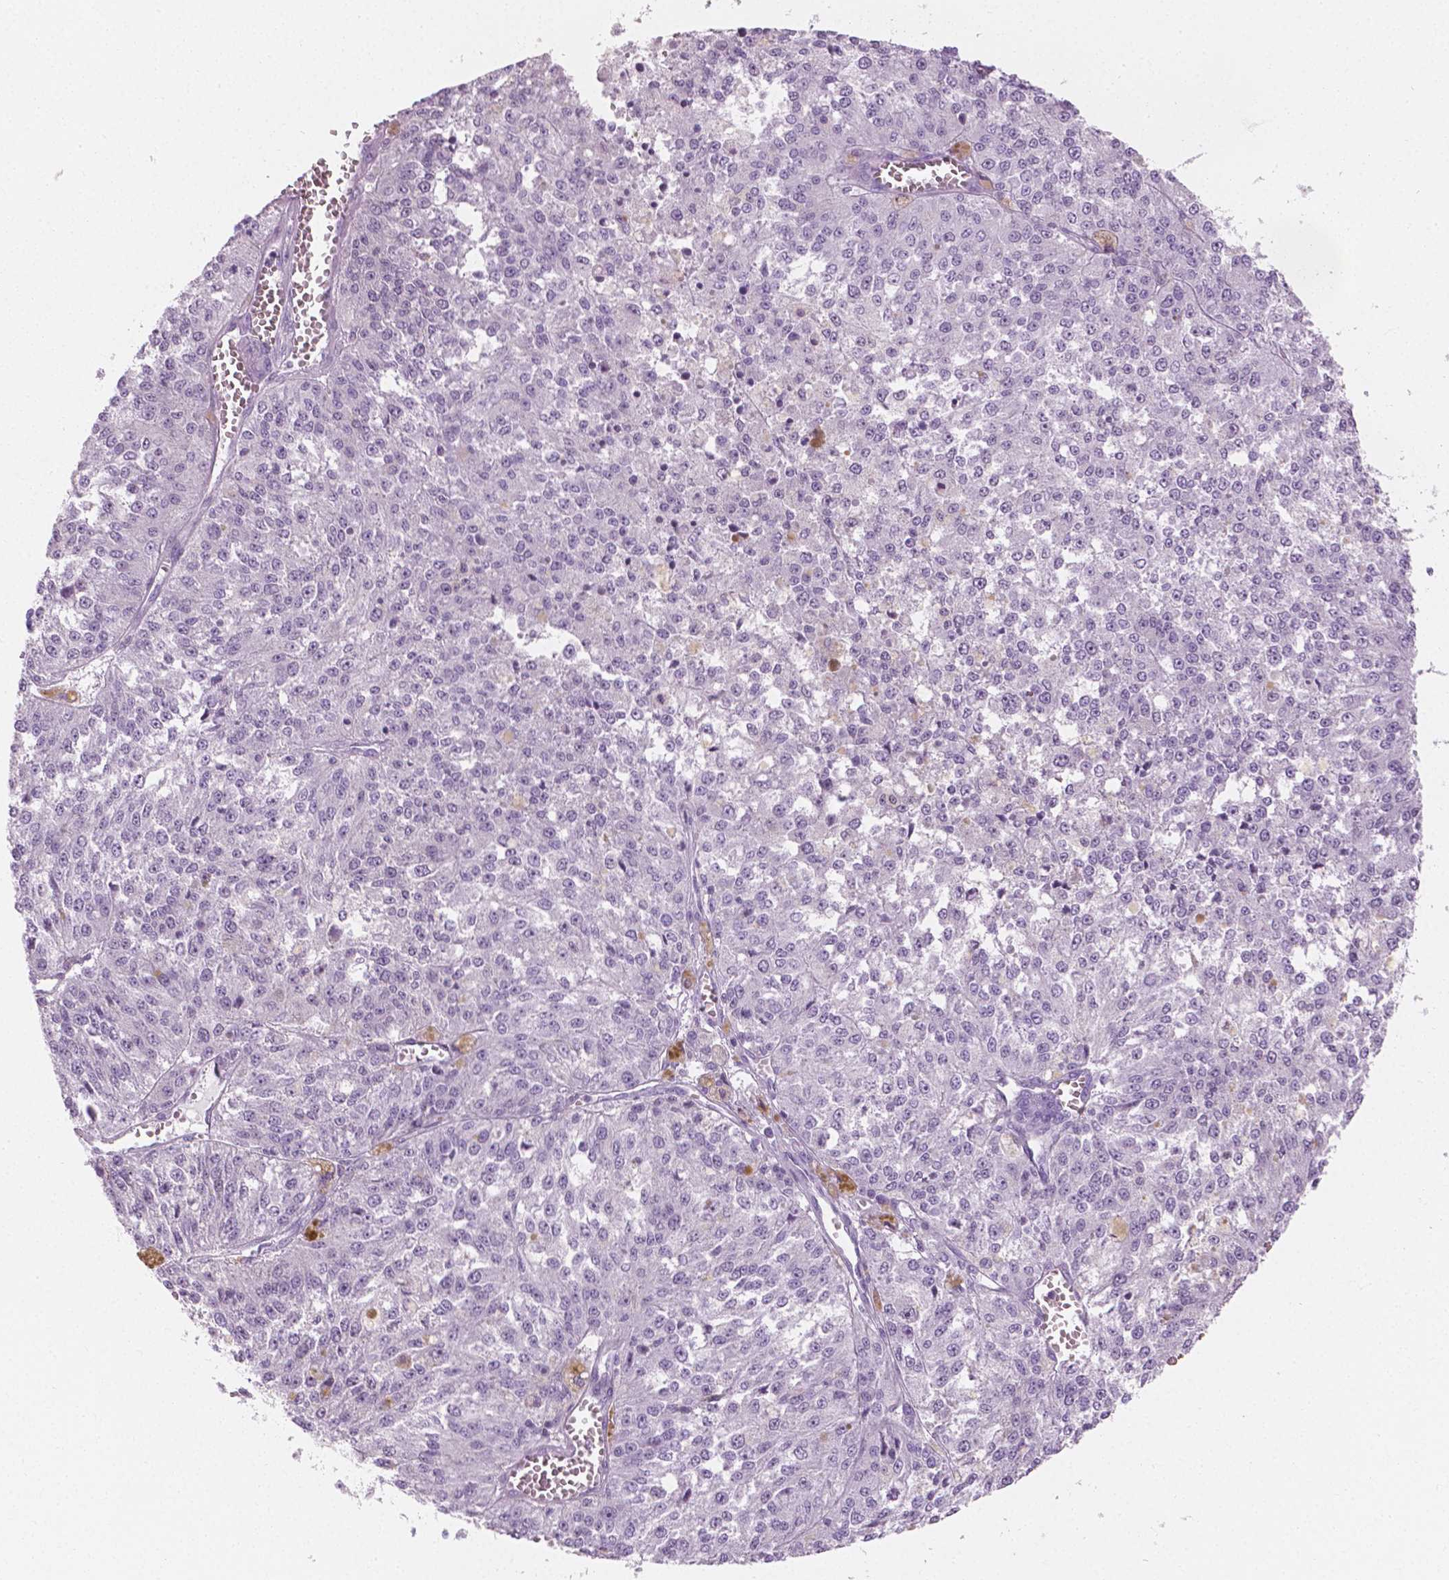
{"staining": {"intensity": "negative", "quantity": "none", "location": "none"}, "tissue": "melanoma", "cell_type": "Tumor cells", "image_type": "cancer", "snomed": [{"axis": "morphology", "description": "Malignant melanoma, Metastatic site"}, {"axis": "topography", "description": "Lymph node"}], "caption": "An immunohistochemistry (IHC) micrograph of malignant melanoma (metastatic site) is shown. There is no staining in tumor cells of malignant melanoma (metastatic site).", "gene": "PLIN4", "patient": {"sex": "female", "age": 64}}